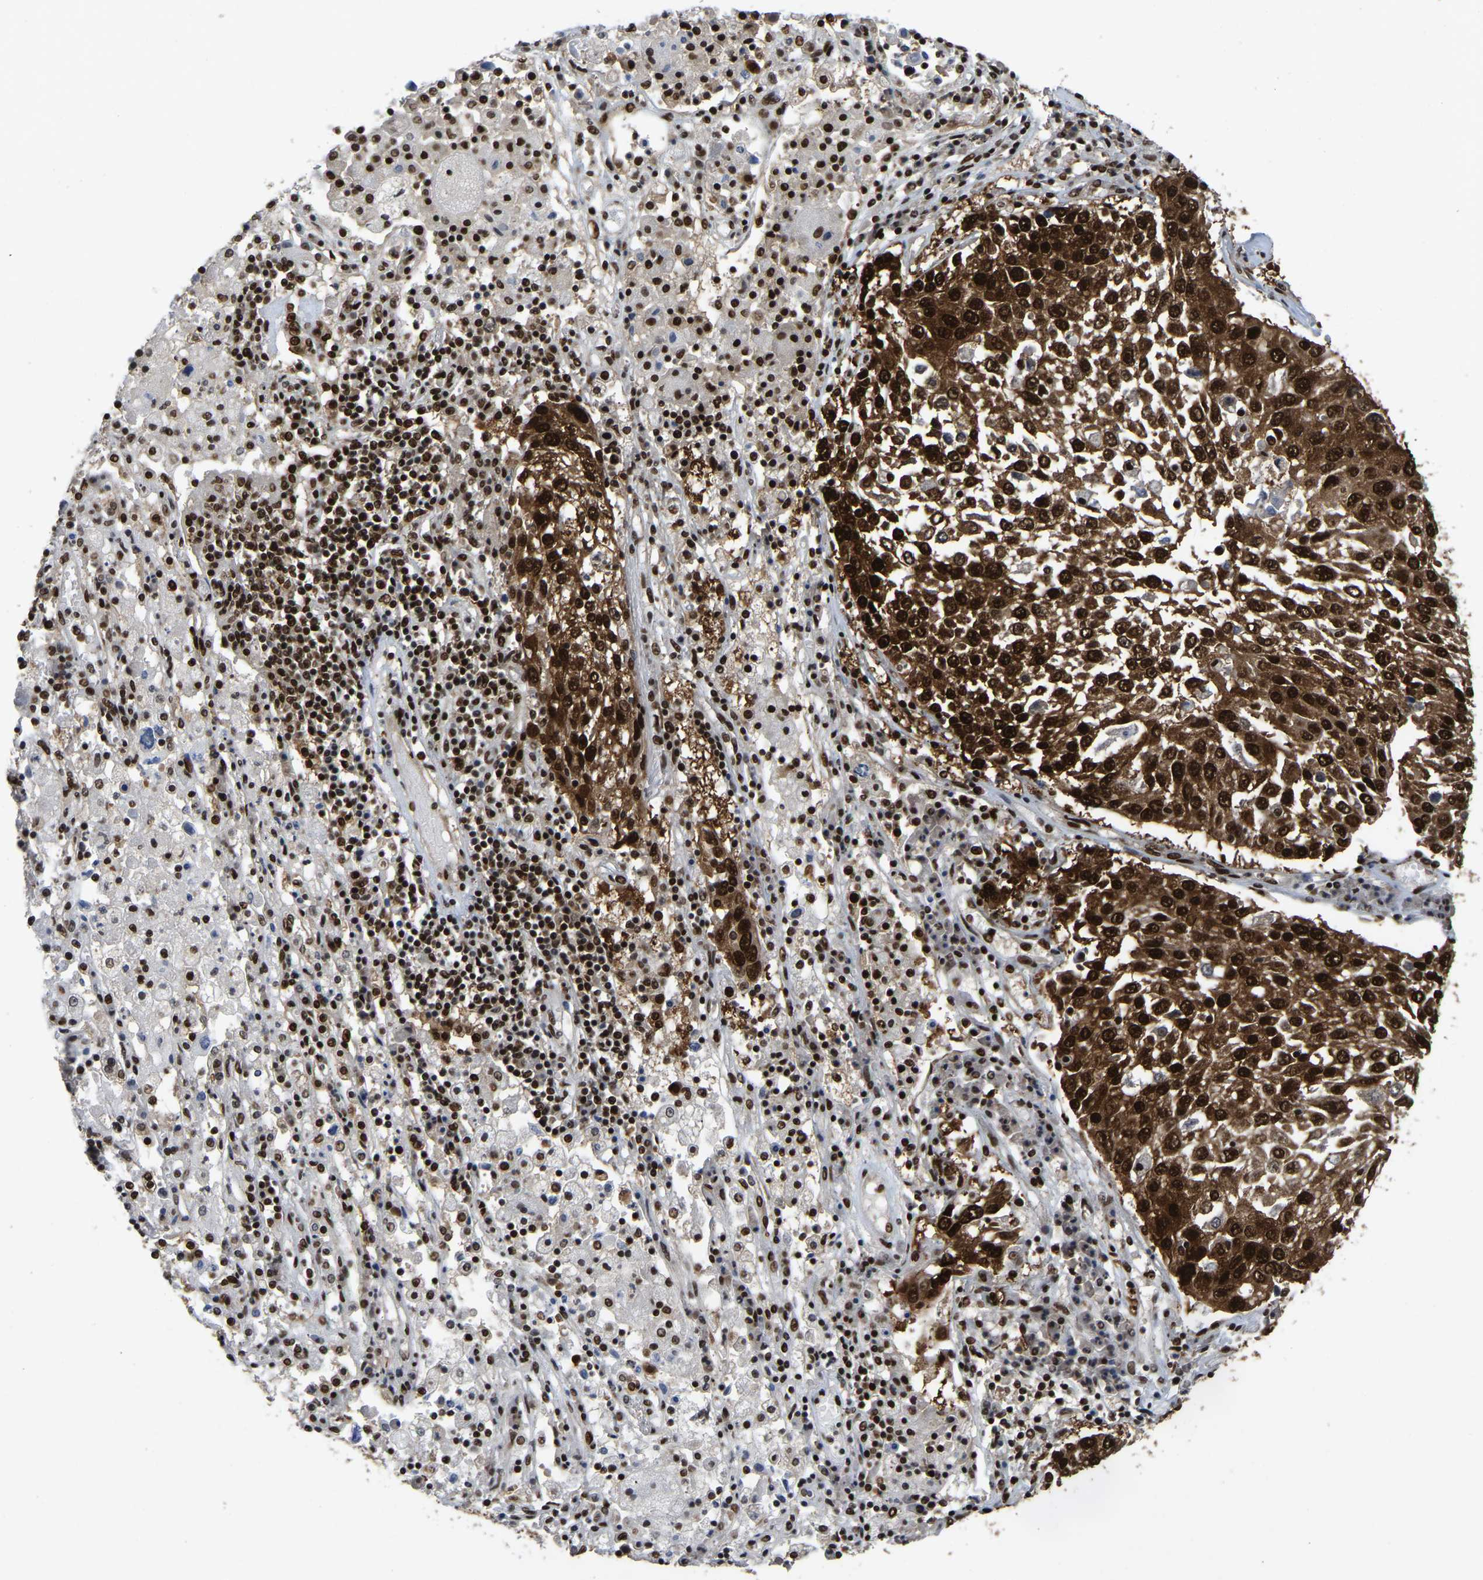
{"staining": {"intensity": "strong", "quantity": ">75%", "location": "cytoplasmic/membranous,nuclear"}, "tissue": "lung cancer", "cell_type": "Tumor cells", "image_type": "cancer", "snomed": [{"axis": "morphology", "description": "Squamous cell carcinoma, NOS"}, {"axis": "topography", "description": "Lung"}], "caption": "Immunohistochemical staining of human lung squamous cell carcinoma shows high levels of strong cytoplasmic/membranous and nuclear expression in about >75% of tumor cells.", "gene": "TBL1XR1", "patient": {"sex": "male", "age": 65}}